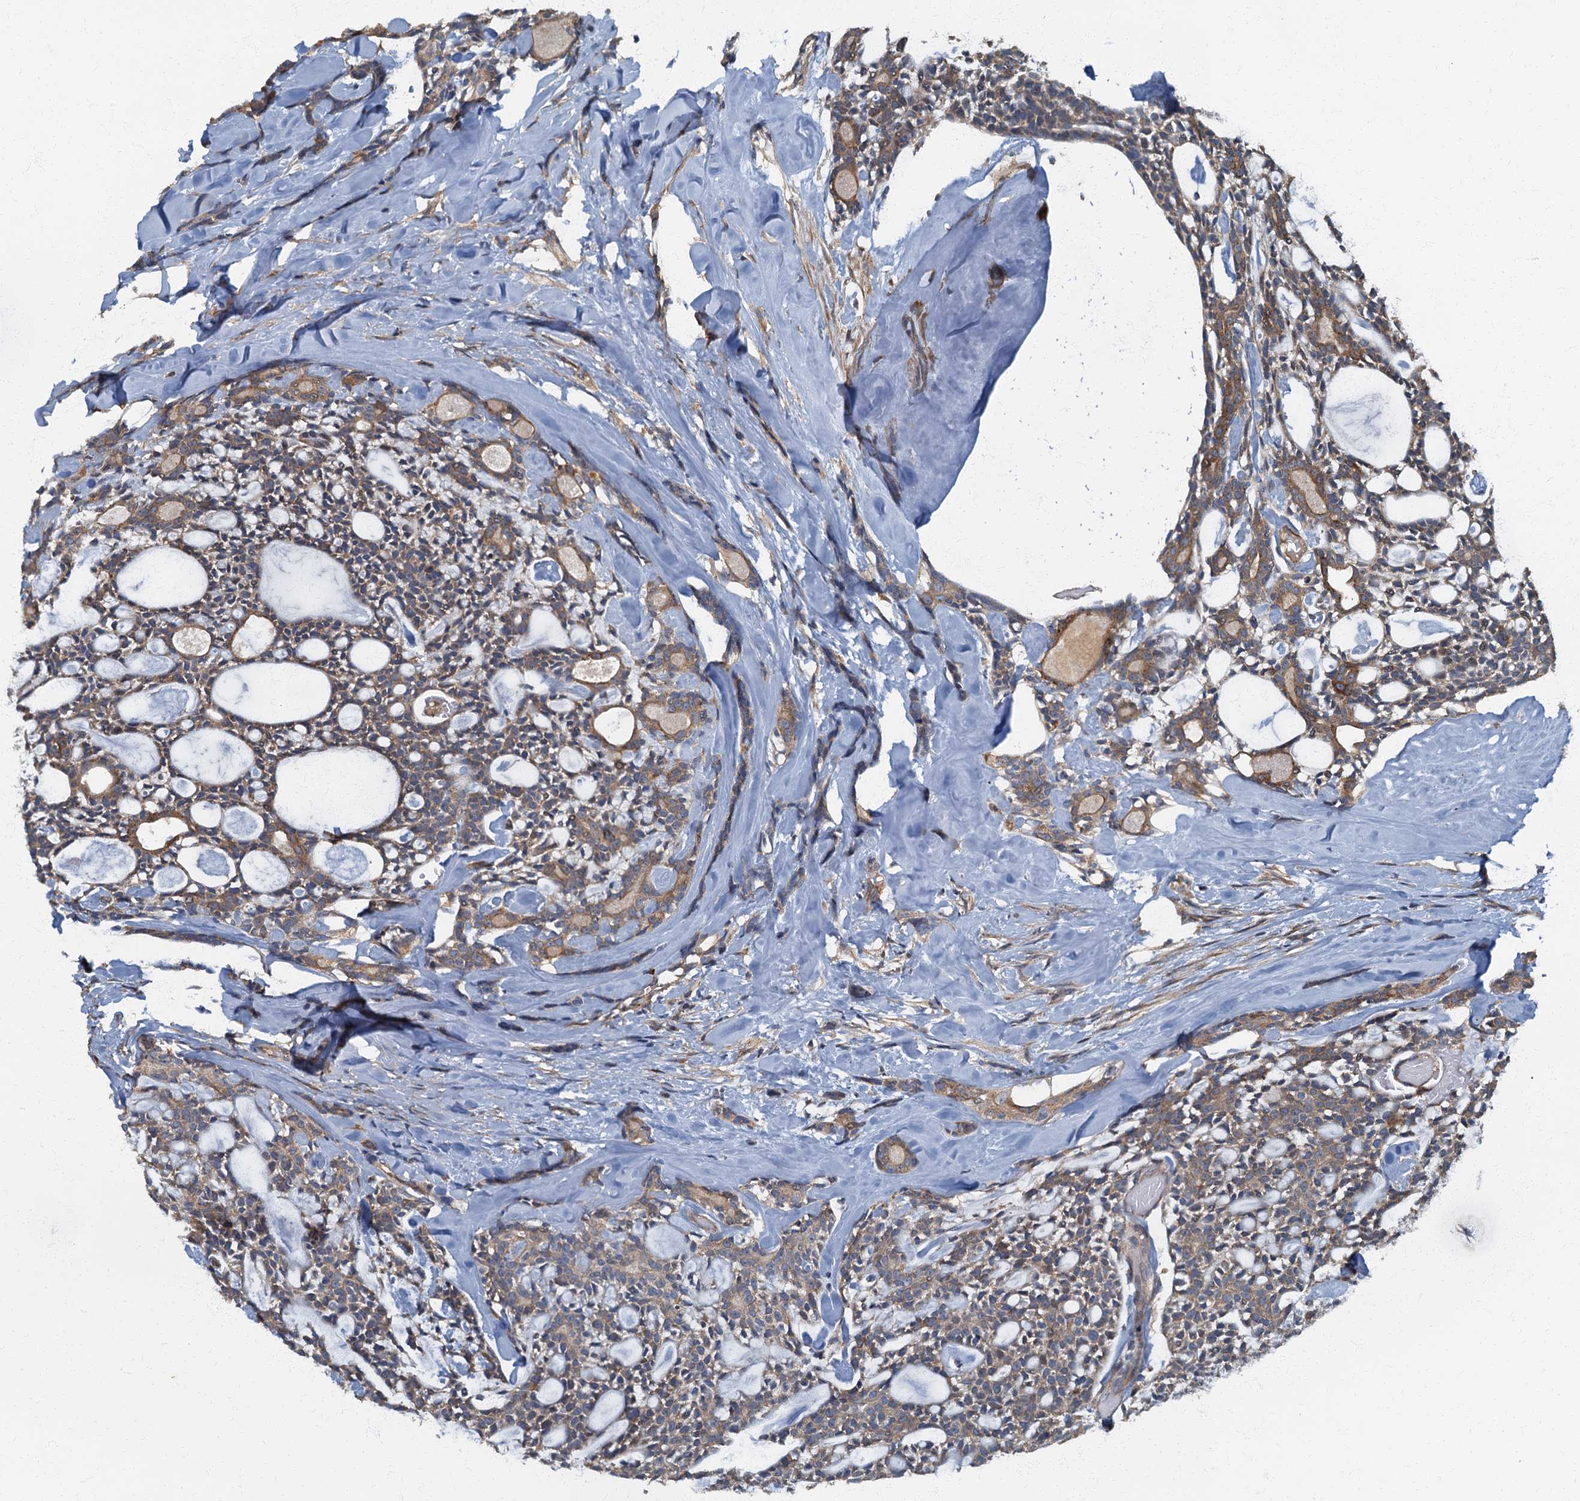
{"staining": {"intensity": "moderate", "quantity": ">75%", "location": "cytoplasmic/membranous"}, "tissue": "head and neck cancer", "cell_type": "Tumor cells", "image_type": "cancer", "snomed": [{"axis": "morphology", "description": "Adenocarcinoma, NOS"}, {"axis": "topography", "description": "Salivary gland"}, {"axis": "topography", "description": "Head-Neck"}], "caption": "Human head and neck cancer stained for a protein (brown) displays moderate cytoplasmic/membranous positive positivity in about >75% of tumor cells.", "gene": "ARL11", "patient": {"sex": "male", "age": 55}}